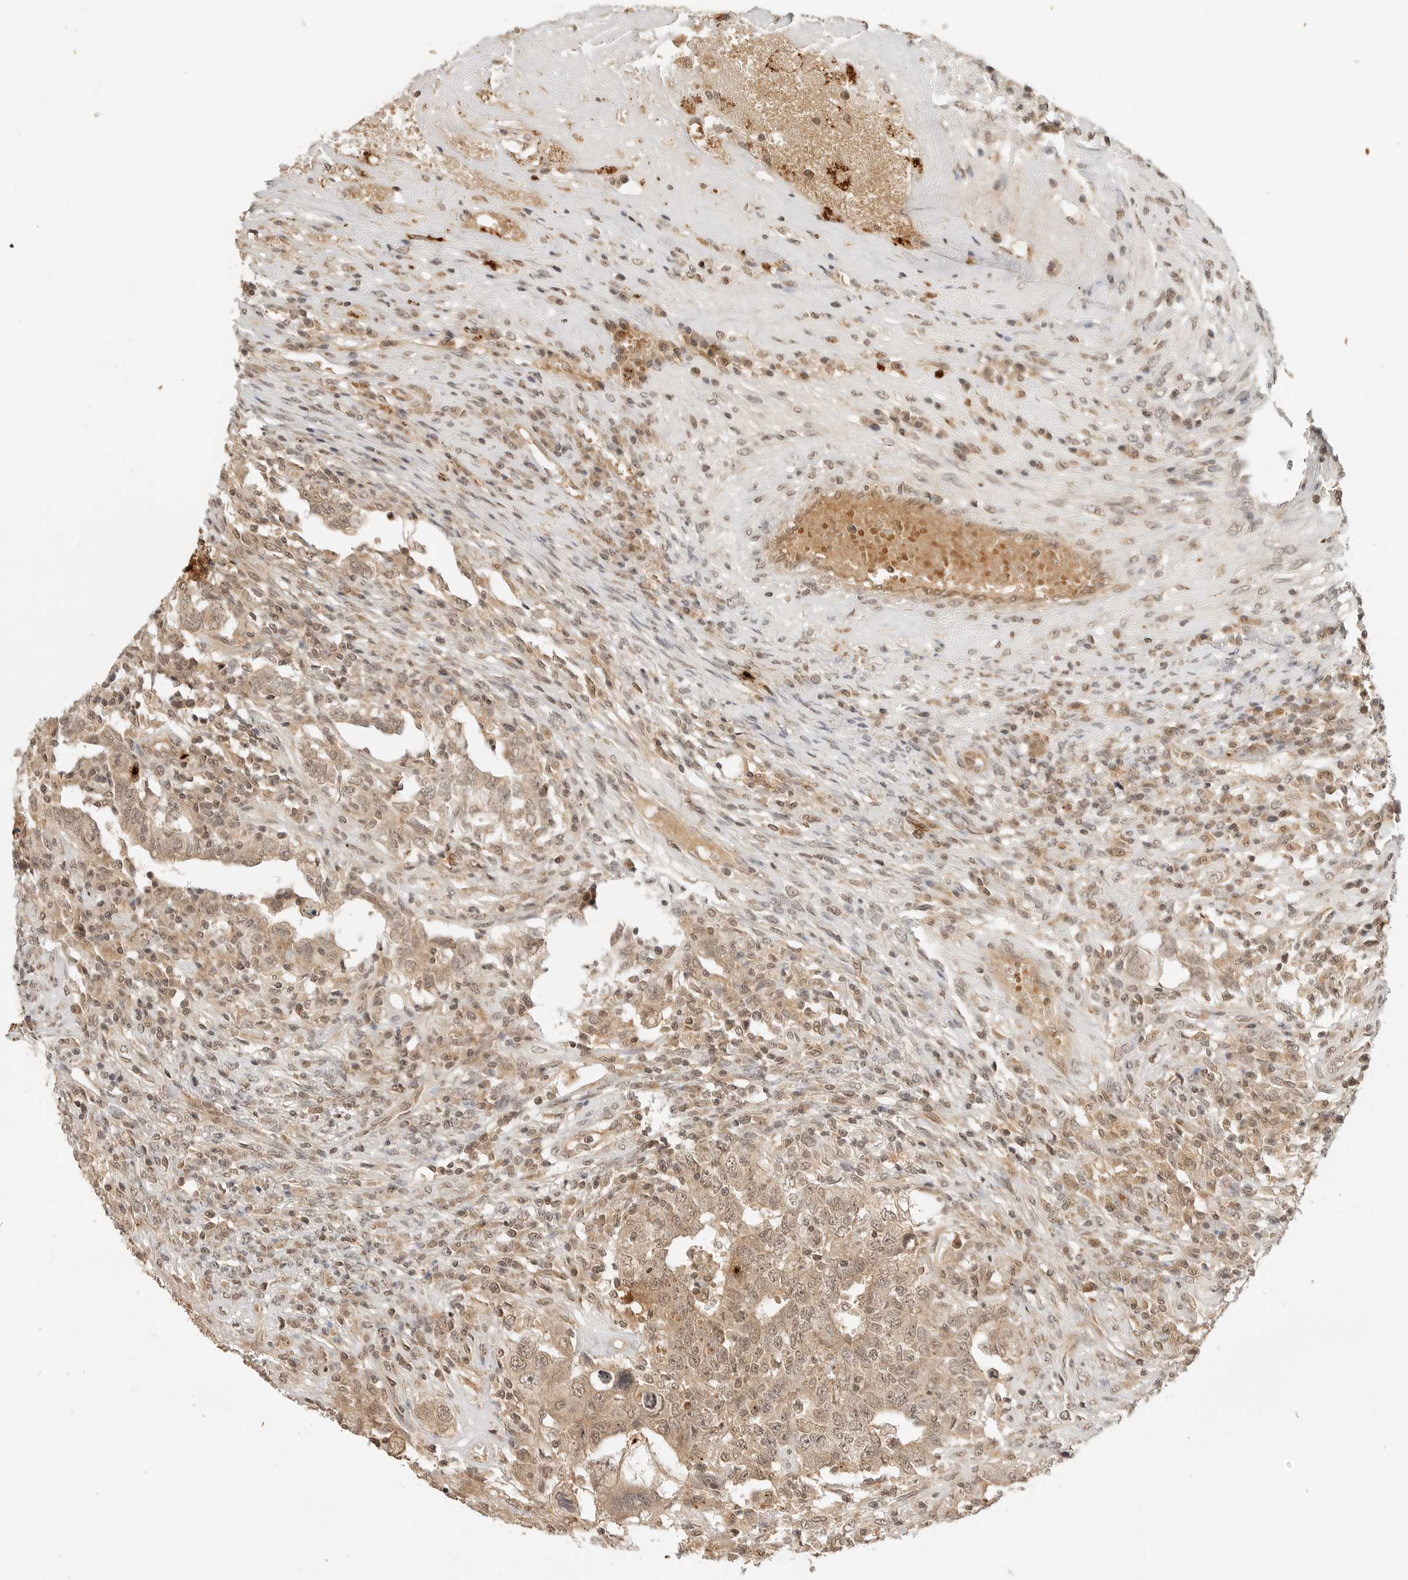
{"staining": {"intensity": "weak", "quantity": ">75%", "location": "cytoplasmic/membranous,nuclear"}, "tissue": "testis cancer", "cell_type": "Tumor cells", "image_type": "cancer", "snomed": [{"axis": "morphology", "description": "Carcinoma, Embryonal, NOS"}, {"axis": "topography", "description": "Testis"}], "caption": "Protein expression analysis of human embryonal carcinoma (testis) reveals weak cytoplasmic/membranous and nuclear staining in about >75% of tumor cells.", "gene": "GPR34", "patient": {"sex": "male", "age": 26}}